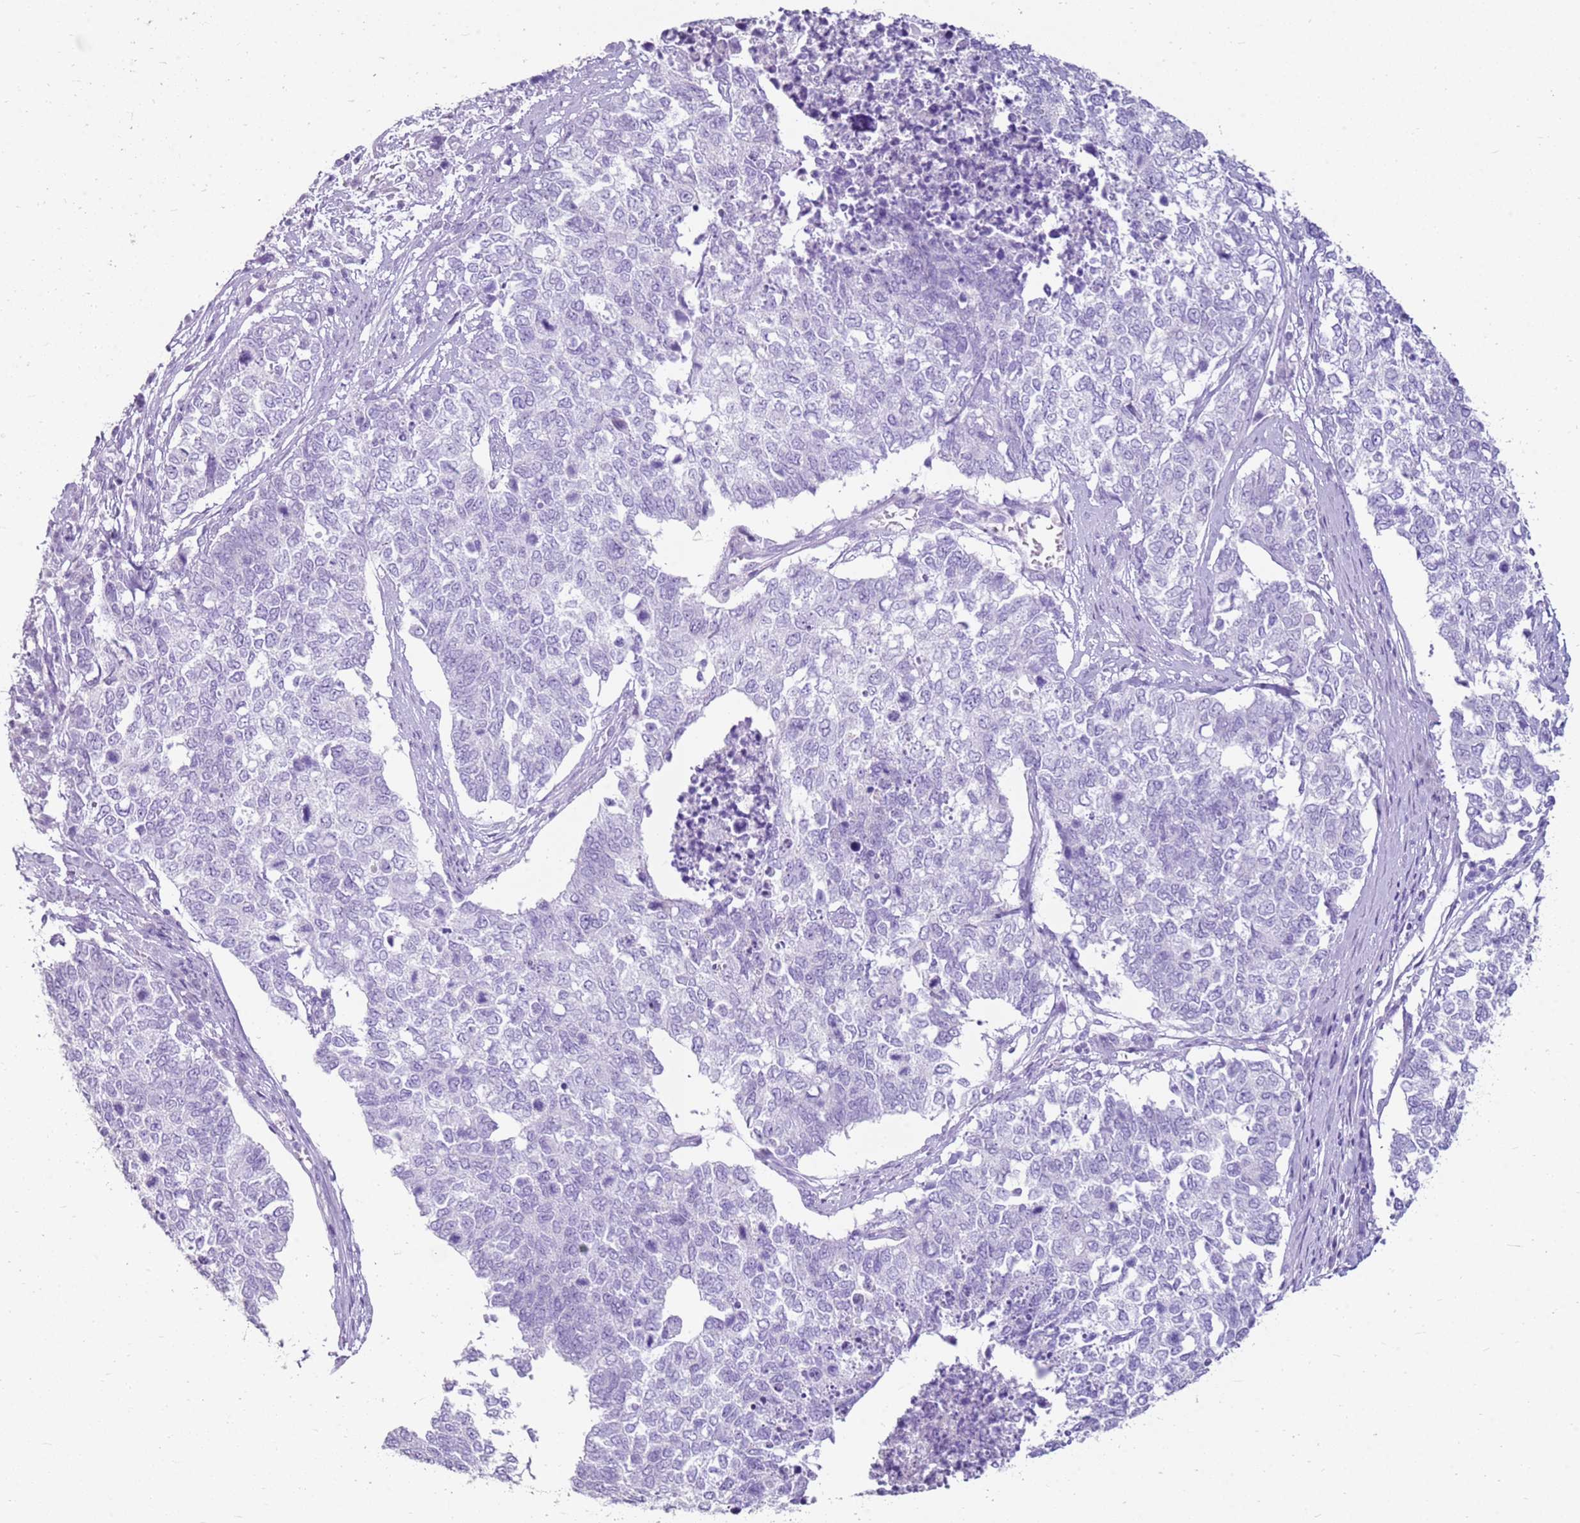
{"staining": {"intensity": "negative", "quantity": "none", "location": "none"}, "tissue": "cervical cancer", "cell_type": "Tumor cells", "image_type": "cancer", "snomed": [{"axis": "morphology", "description": "Squamous cell carcinoma, NOS"}, {"axis": "topography", "description": "Cervix"}], "caption": "A histopathology image of human cervical cancer (squamous cell carcinoma) is negative for staining in tumor cells.", "gene": "CA8", "patient": {"sex": "female", "age": 63}}